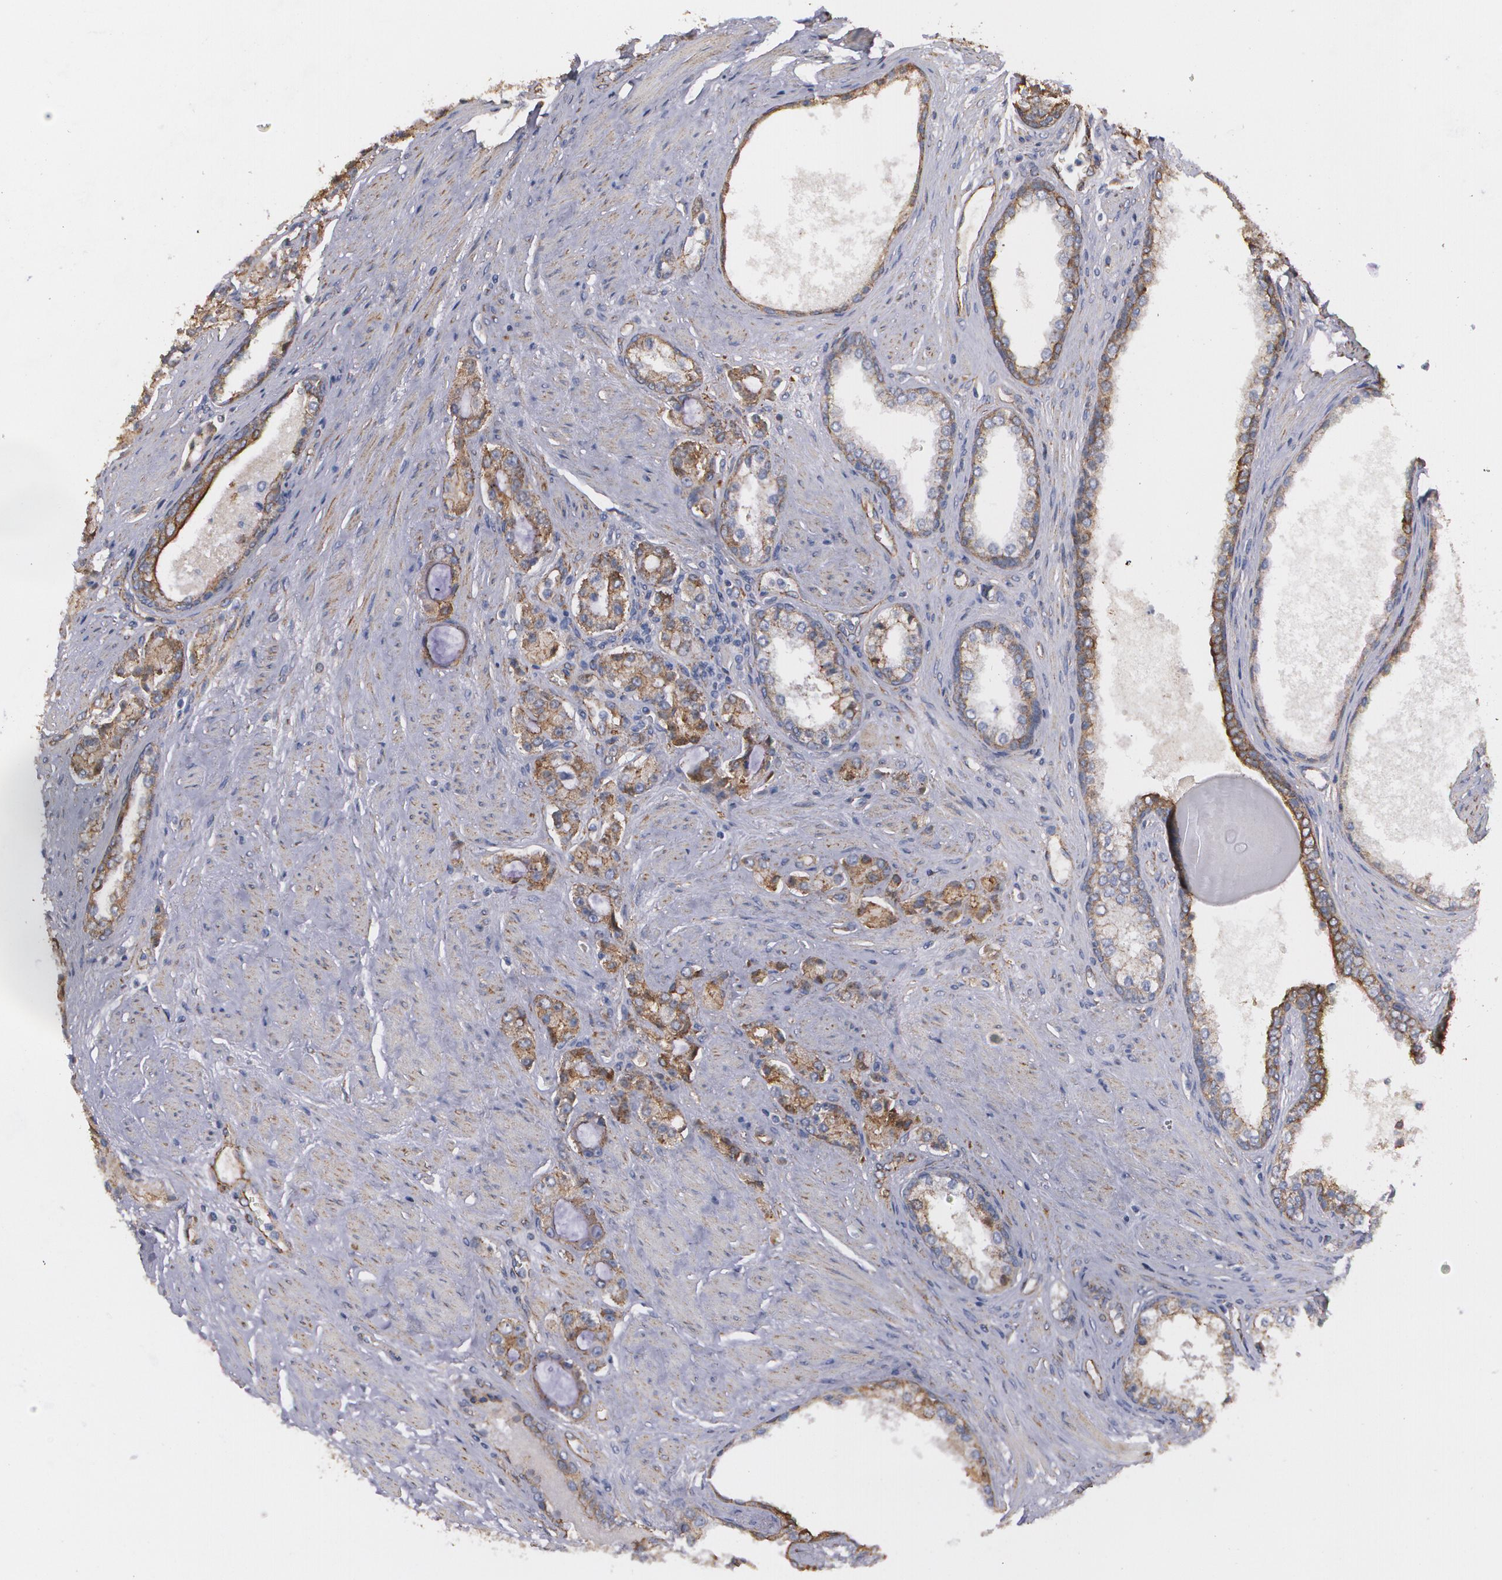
{"staining": {"intensity": "strong", "quantity": ">75%", "location": "cytoplasmic/membranous"}, "tissue": "prostate cancer", "cell_type": "Tumor cells", "image_type": "cancer", "snomed": [{"axis": "morphology", "description": "Adenocarcinoma, Medium grade"}, {"axis": "topography", "description": "Prostate"}], "caption": "Immunohistochemistry (DAB) staining of medium-grade adenocarcinoma (prostate) demonstrates strong cytoplasmic/membranous protein staining in about >75% of tumor cells. (IHC, brightfield microscopy, high magnification).", "gene": "TJP1", "patient": {"sex": "male", "age": 72}}